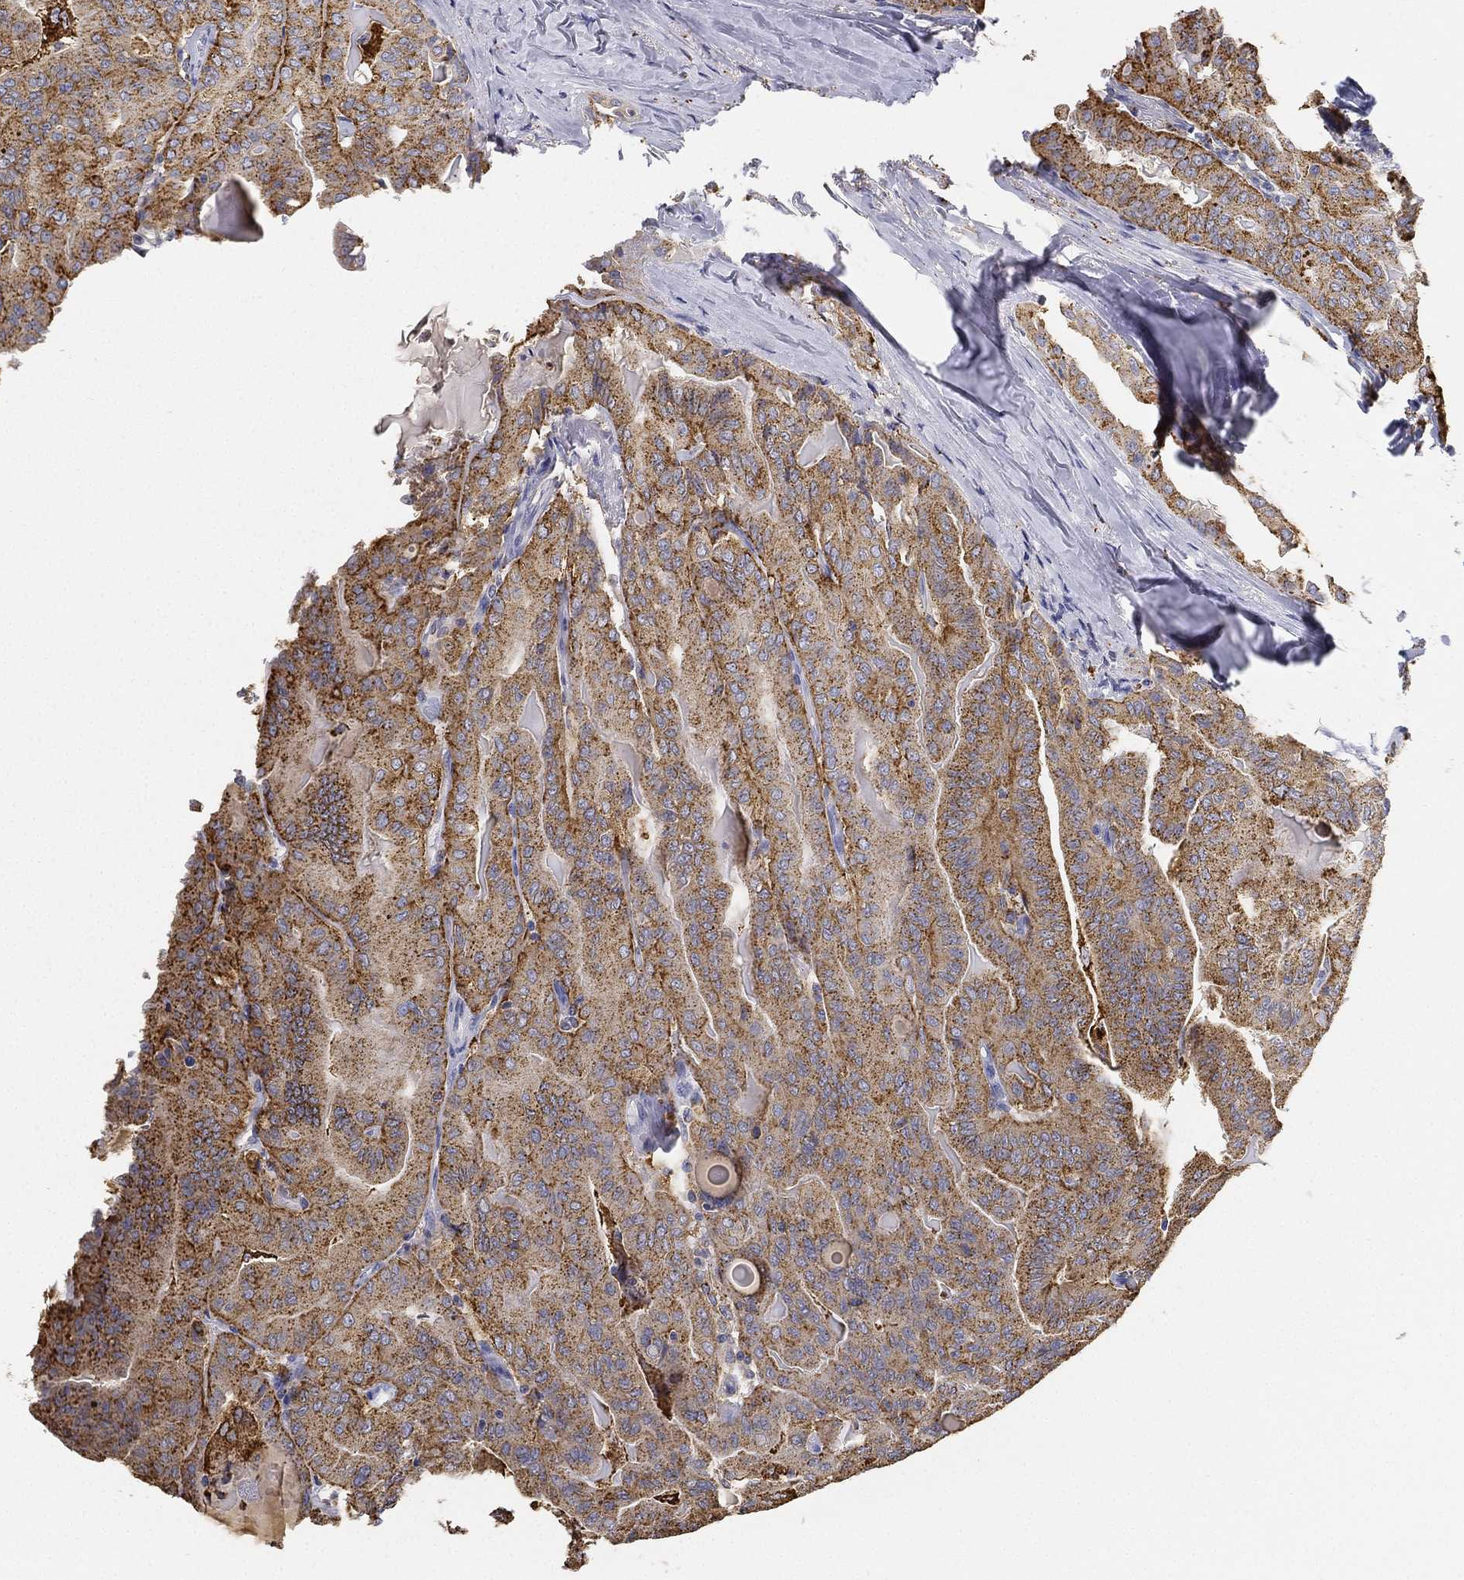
{"staining": {"intensity": "strong", "quantity": ">75%", "location": "cytoplasmic/membranous"}, "tissue": "thyroid cancer", "cell_type": "Tumor cells", "image_type": "cancer", "snomed": [{"axis": "morphology", "description": "Papillary adenocarcinoma, NOS"}, {"axis": "topography", "description": "Thyroid gland"}], "caption": "Immunohistochemistry (IHC) photomicrograph of human papillary adenocarcinoma (thyroid) stained for a protein (brown), which reveals high levels of strong cytoplasmic/membranous staining in about >75% of tumor cells.", "gene": "NPC2", "patient": {"sex": "female", "age": 68}}